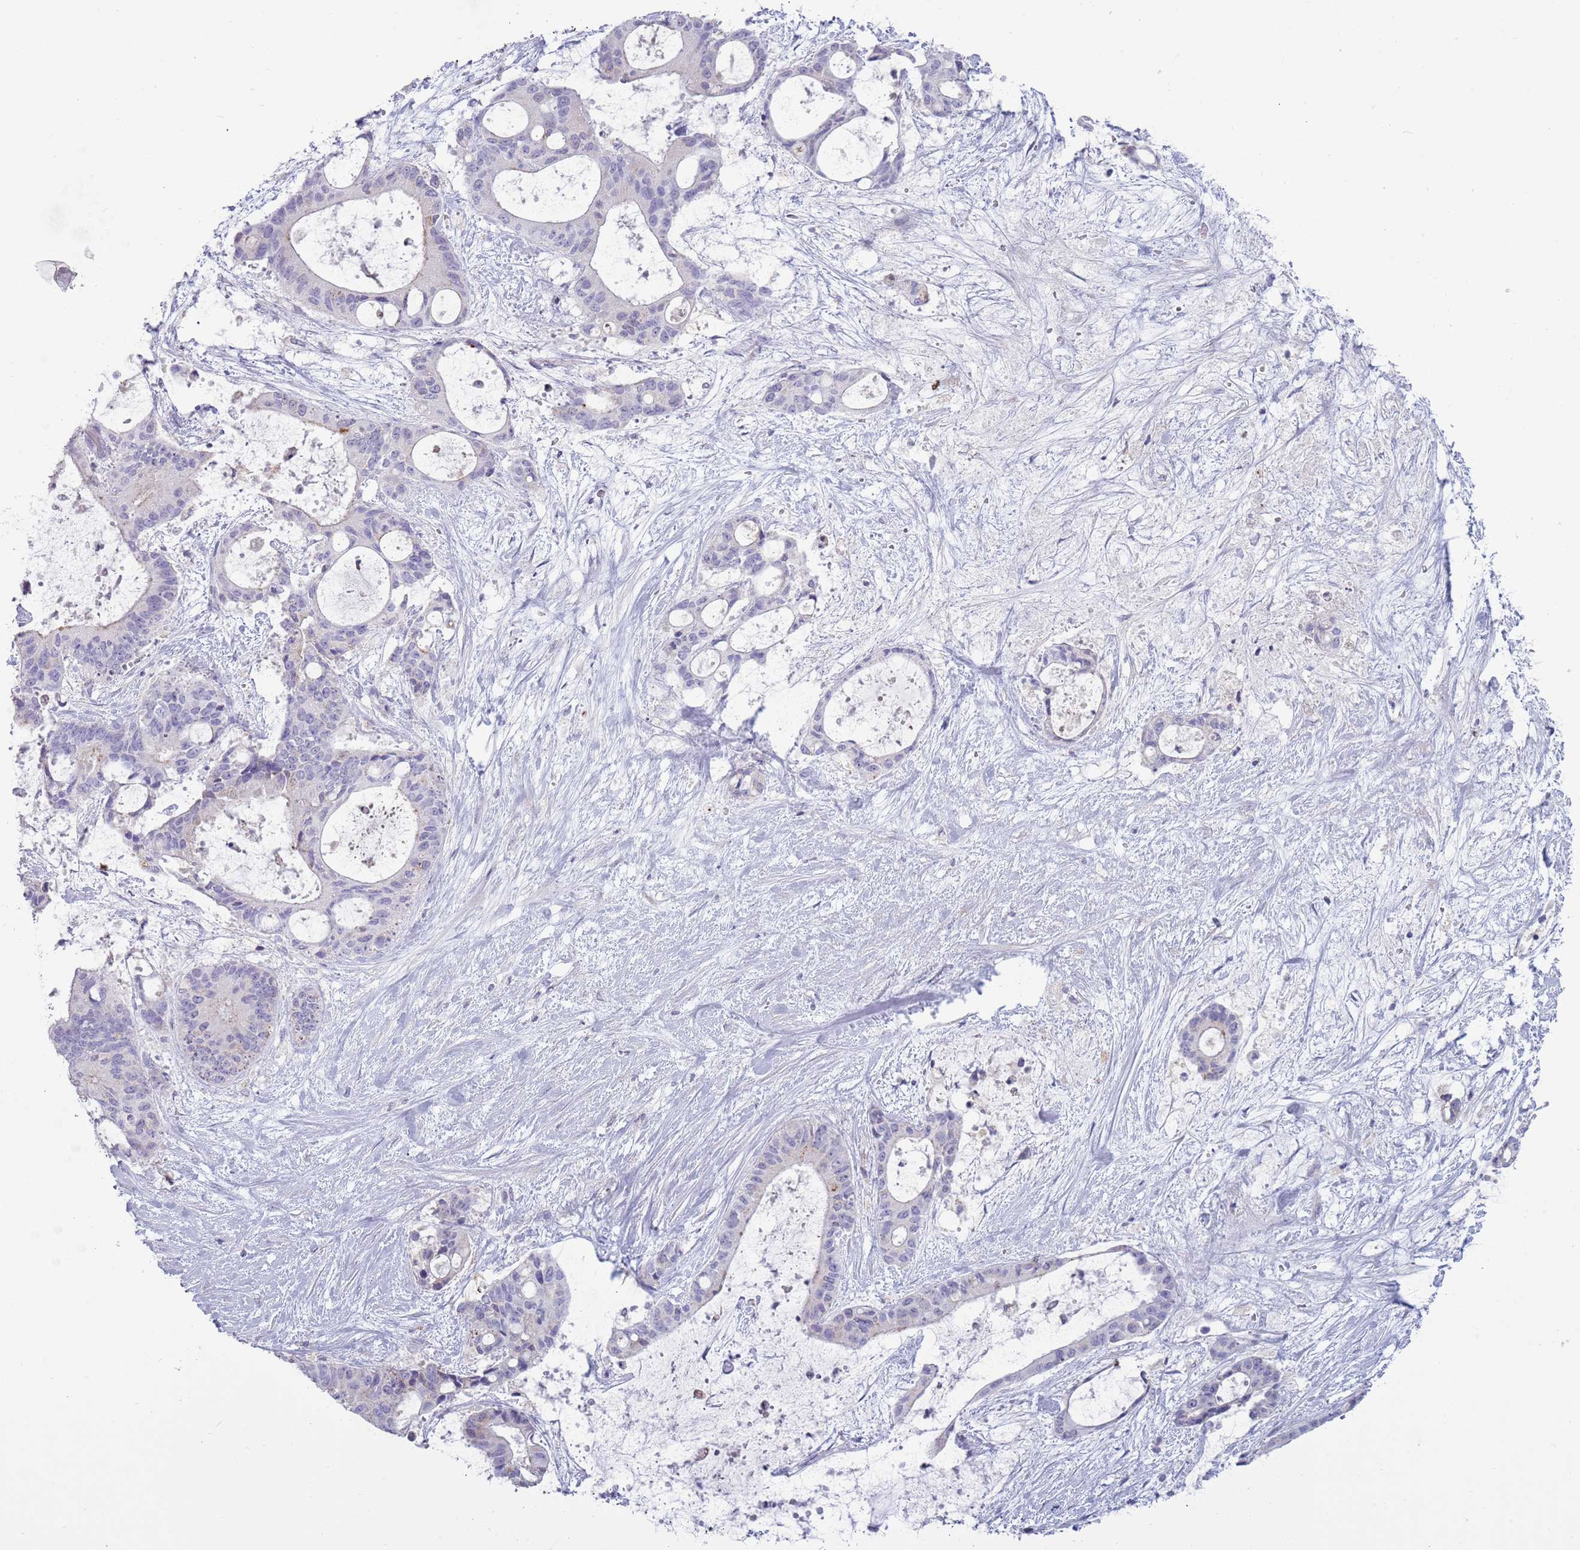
{"staining": {"intensity": "negative", "quantity": "none", "location": "none"}, "tissue": "liver cancer", "cell_type": "Tumor cells", "image_type": "cancer", "snomed": [{"axis": "morphology", "description": "Normal tissue, NOS"}, {"axis": "morphology", "description": "Cholangiocarcinoma"}, {"axis": "topography", "description": "Liver"}, {"axis": "topography", "description": "Peripheral nerve tissue"}], "caption": "IHC of cholangiocarcinoma (liver) displays no expression in tumor cells.", "gene": "ACSBG1", "patient": {"sex": "female", "age": 73}}